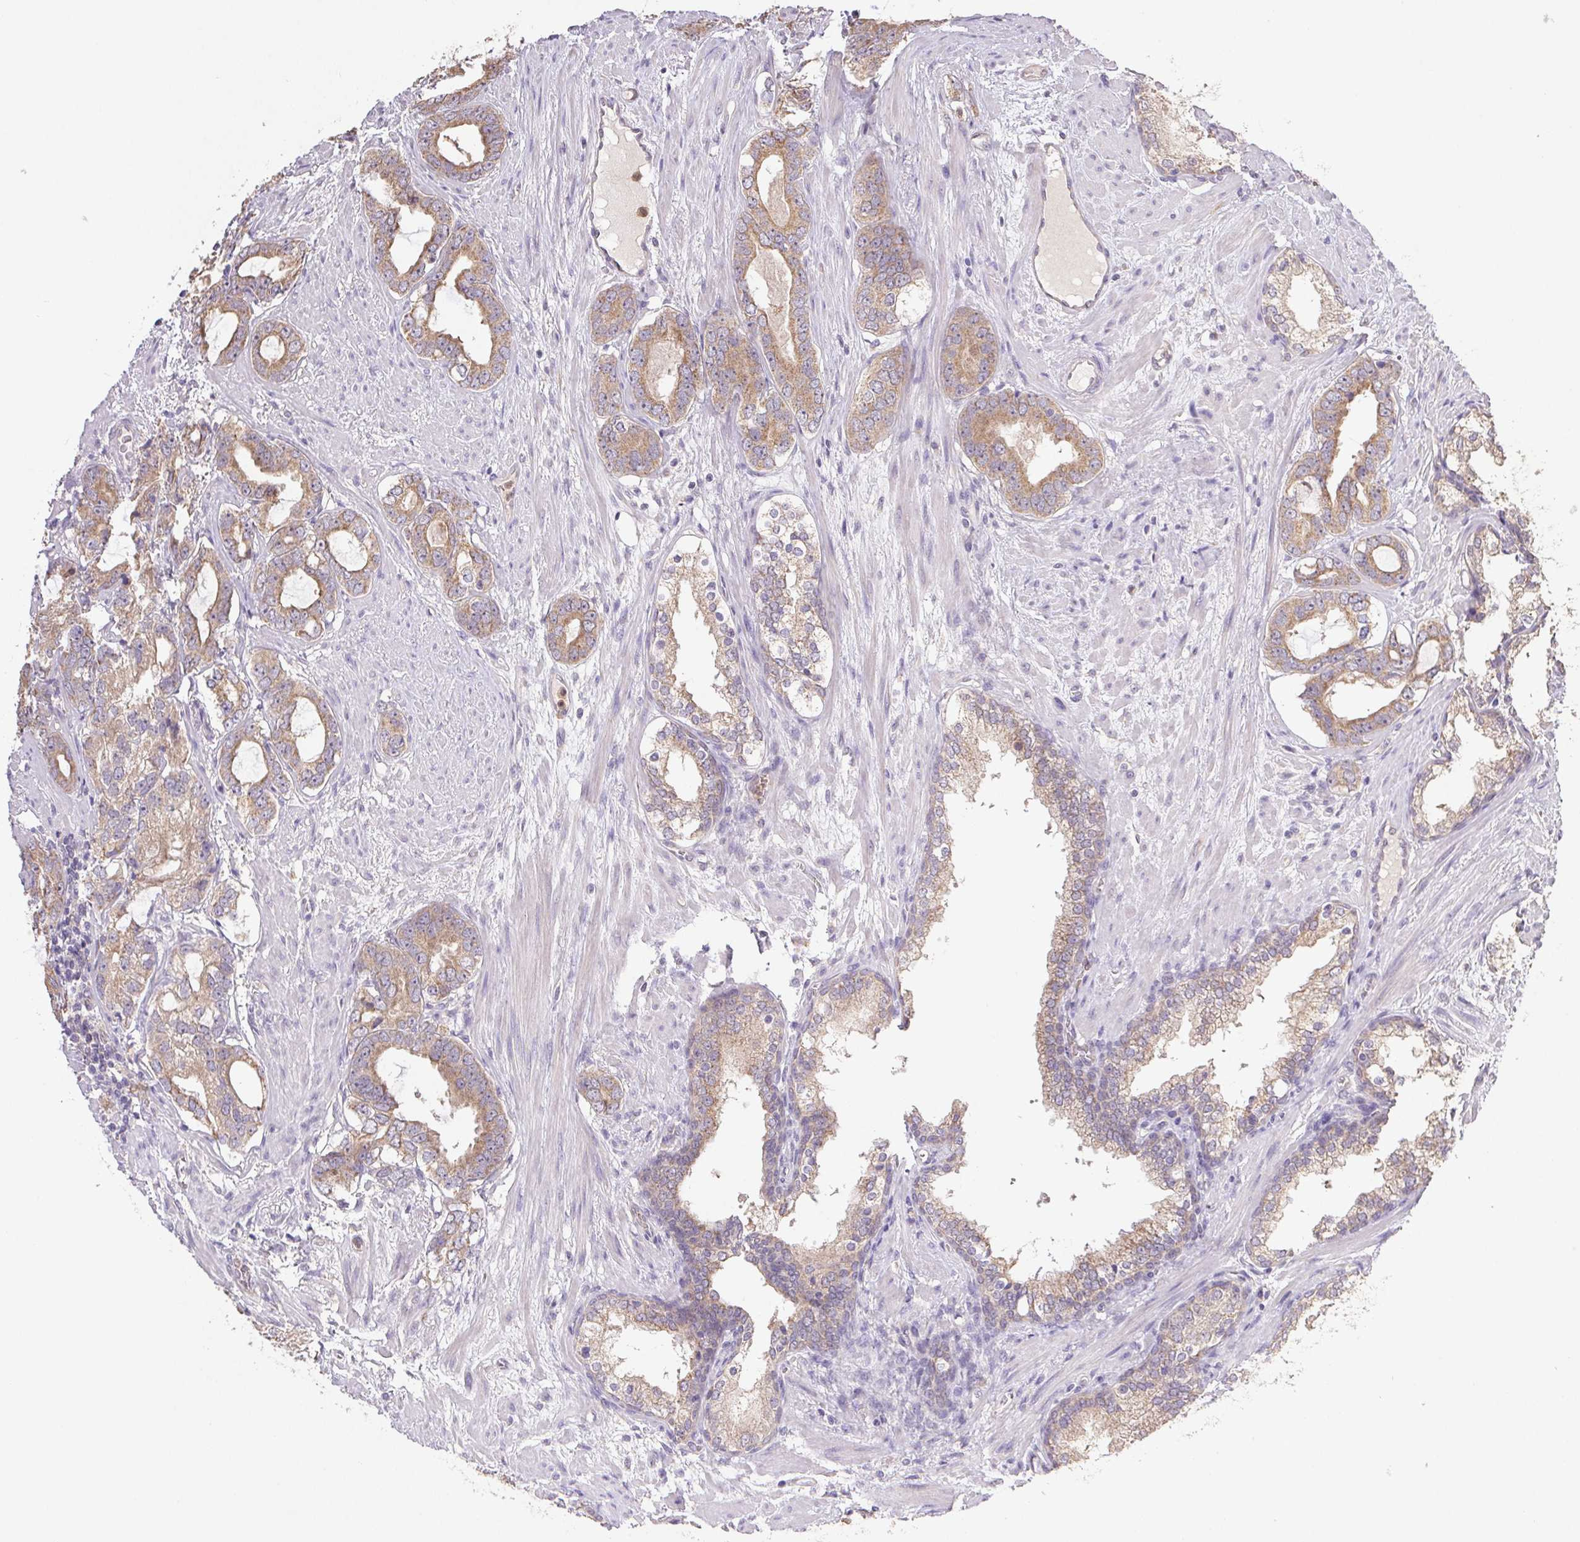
{"staining": {"intensity": "moderate", "quantity": ">75%", "location": "cytoplasmic/membranous"}, "tissue": "prostate cancer", "cell_type": "Tumor cells", "image_type": "cancer", "snomed": [{"axis": "morphology", "description": "Adenocarcinoma, High grade"}, {"axis": "topography", "description": "Prostate"}], "caption": "Moderate cytoplasmic/membranous protein expression is present in approximately >75% of tumor cells in prostate cancer.", "gene": "RAB11A", "patient": {"sex": "male", "age": 75}}